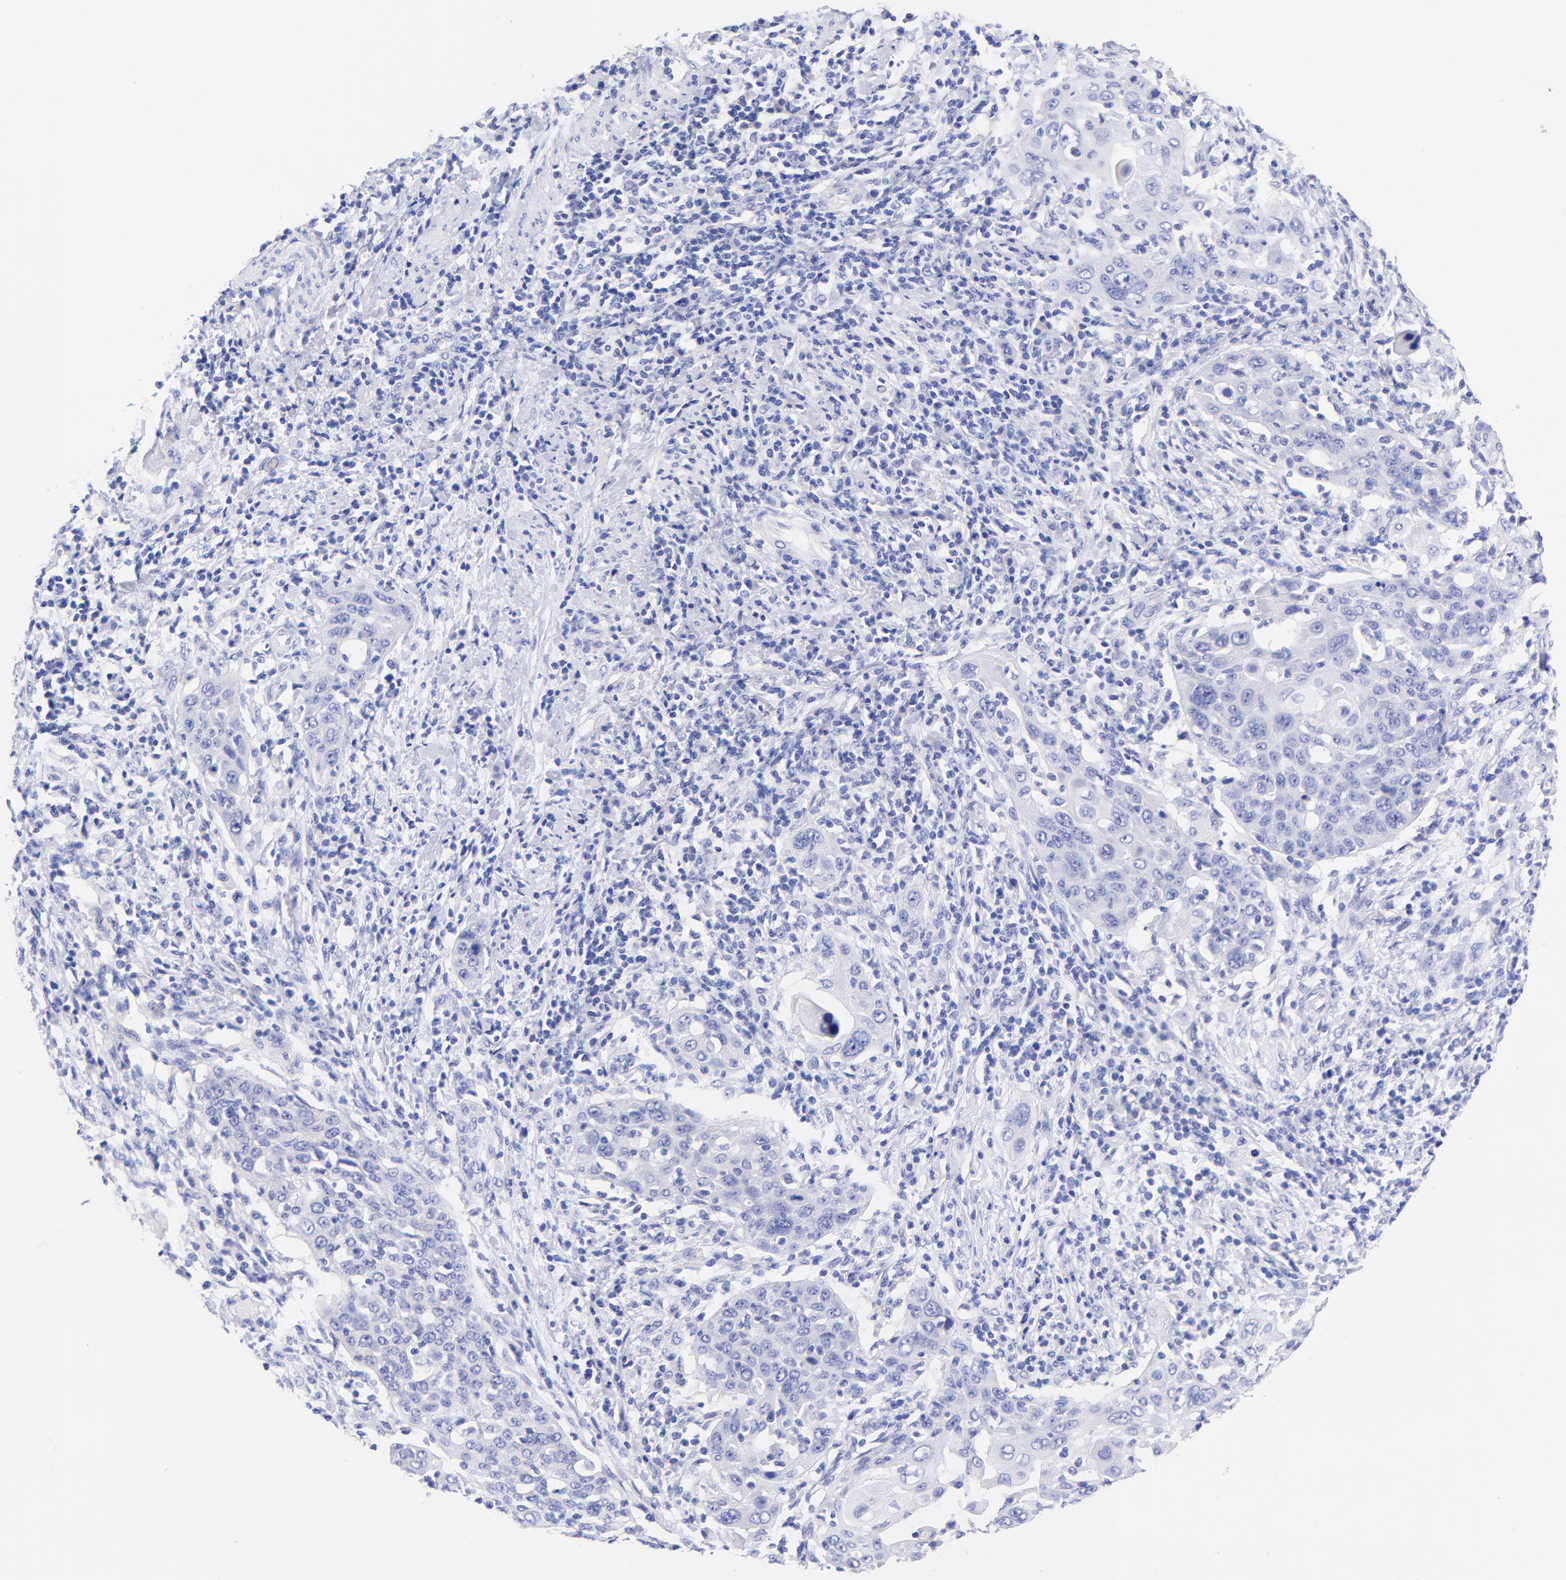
{"staining": {"intensity": "negative", "quantity": "none", "location": "none"}, "tissue": "cervical cancer", "cell_type": "Tumor cells", "image_type": "cancer", "snomed": [{"axis": "morphology", "description": "Squamous cell carcinoma, NOS"}, {"axis": "topography", "description": "Cervix"}], "caption": "The immunohistochemistry (IHC) micrograph has no significant expression in tumor cells of cervical squamous cell carcinoma tissue. Nuclei are stained in blue.", "gene": "GPHN", "patient": {"sex": "female", "age": 54}}